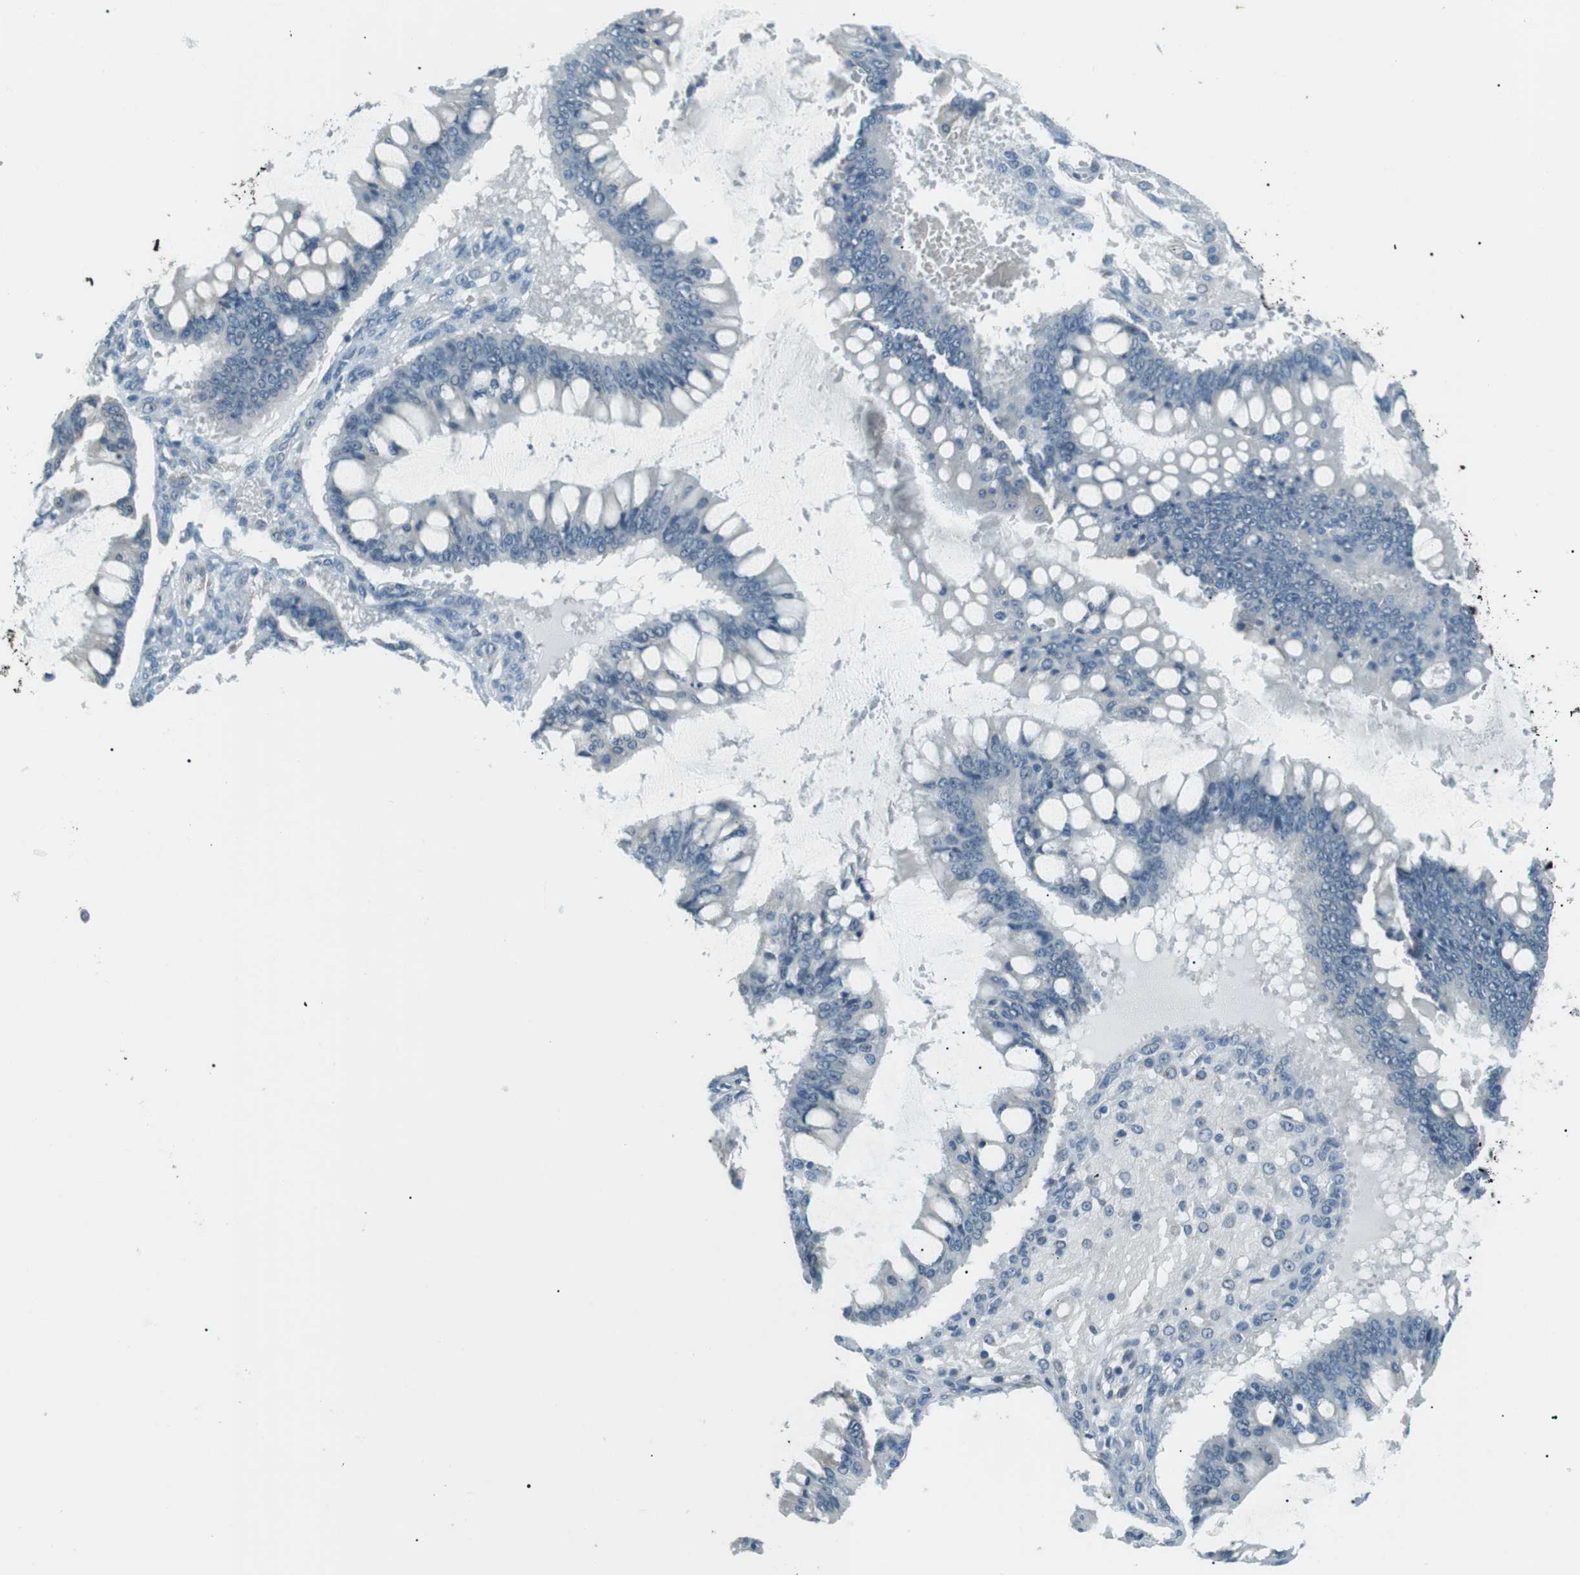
{"staining": {"intensity": "negative", "quantity": "none", "location": "none"}, "tissue": "ovarian cancer", "cell_type": "Tumor cells", "image_type": "cancer", "snomed": [{"axis": "morphology", "description": "Cystadenocarcinoma, mucinous, NOS"}, {"axis": "topography", "description": "Ovary"}], "caption": "Immunohistochemistry image of ovarian cancer (mucinous cystadenocarcinoma) stained for a protein (brown), which shows no positivity in tumor cells.", "gene": "SERPINB2", "patient": {"sex": "female", "age": 73}}